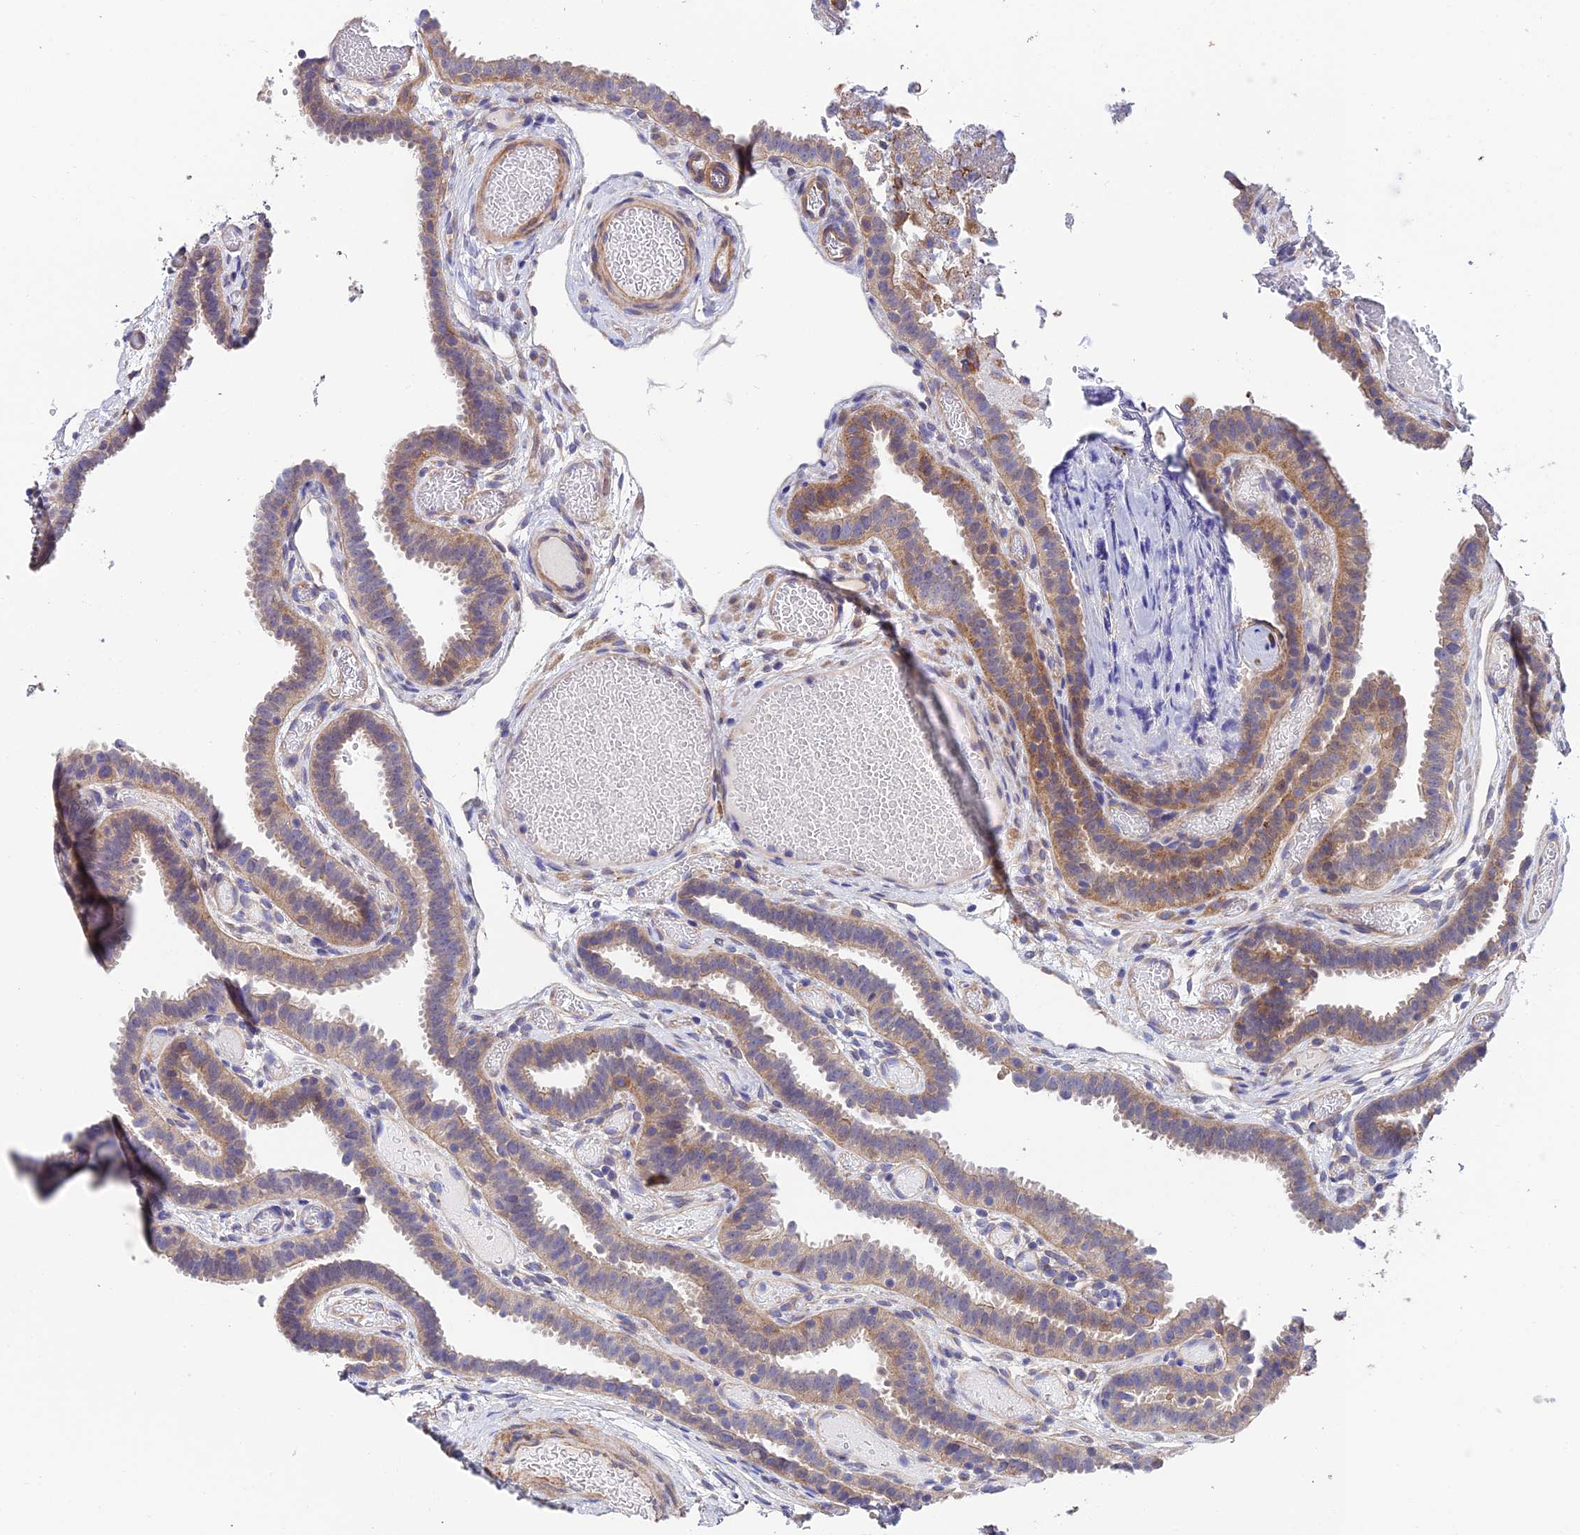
{"staining": {"intensity": "moderate", "quantity": ">75%", "location": "cytoplasmic/membranous"}, "tissue": "fallopian tube", "cell_type": "Glandular cells", "image_type": "normal", "snomed": [{"axis": "morphology", "description": "Normal tissue, NOS"}, {"axis": "topography", "description": "Fallopian tube"}], "caption": "Moderate cytoplasmic/membranous staining for a protein is present in about >75% of glandular cells of normal fallopian tube using immunohistochemistry (IHC).", "gene": "QRFP", "patient": {"sex": "female", "age": 37}}